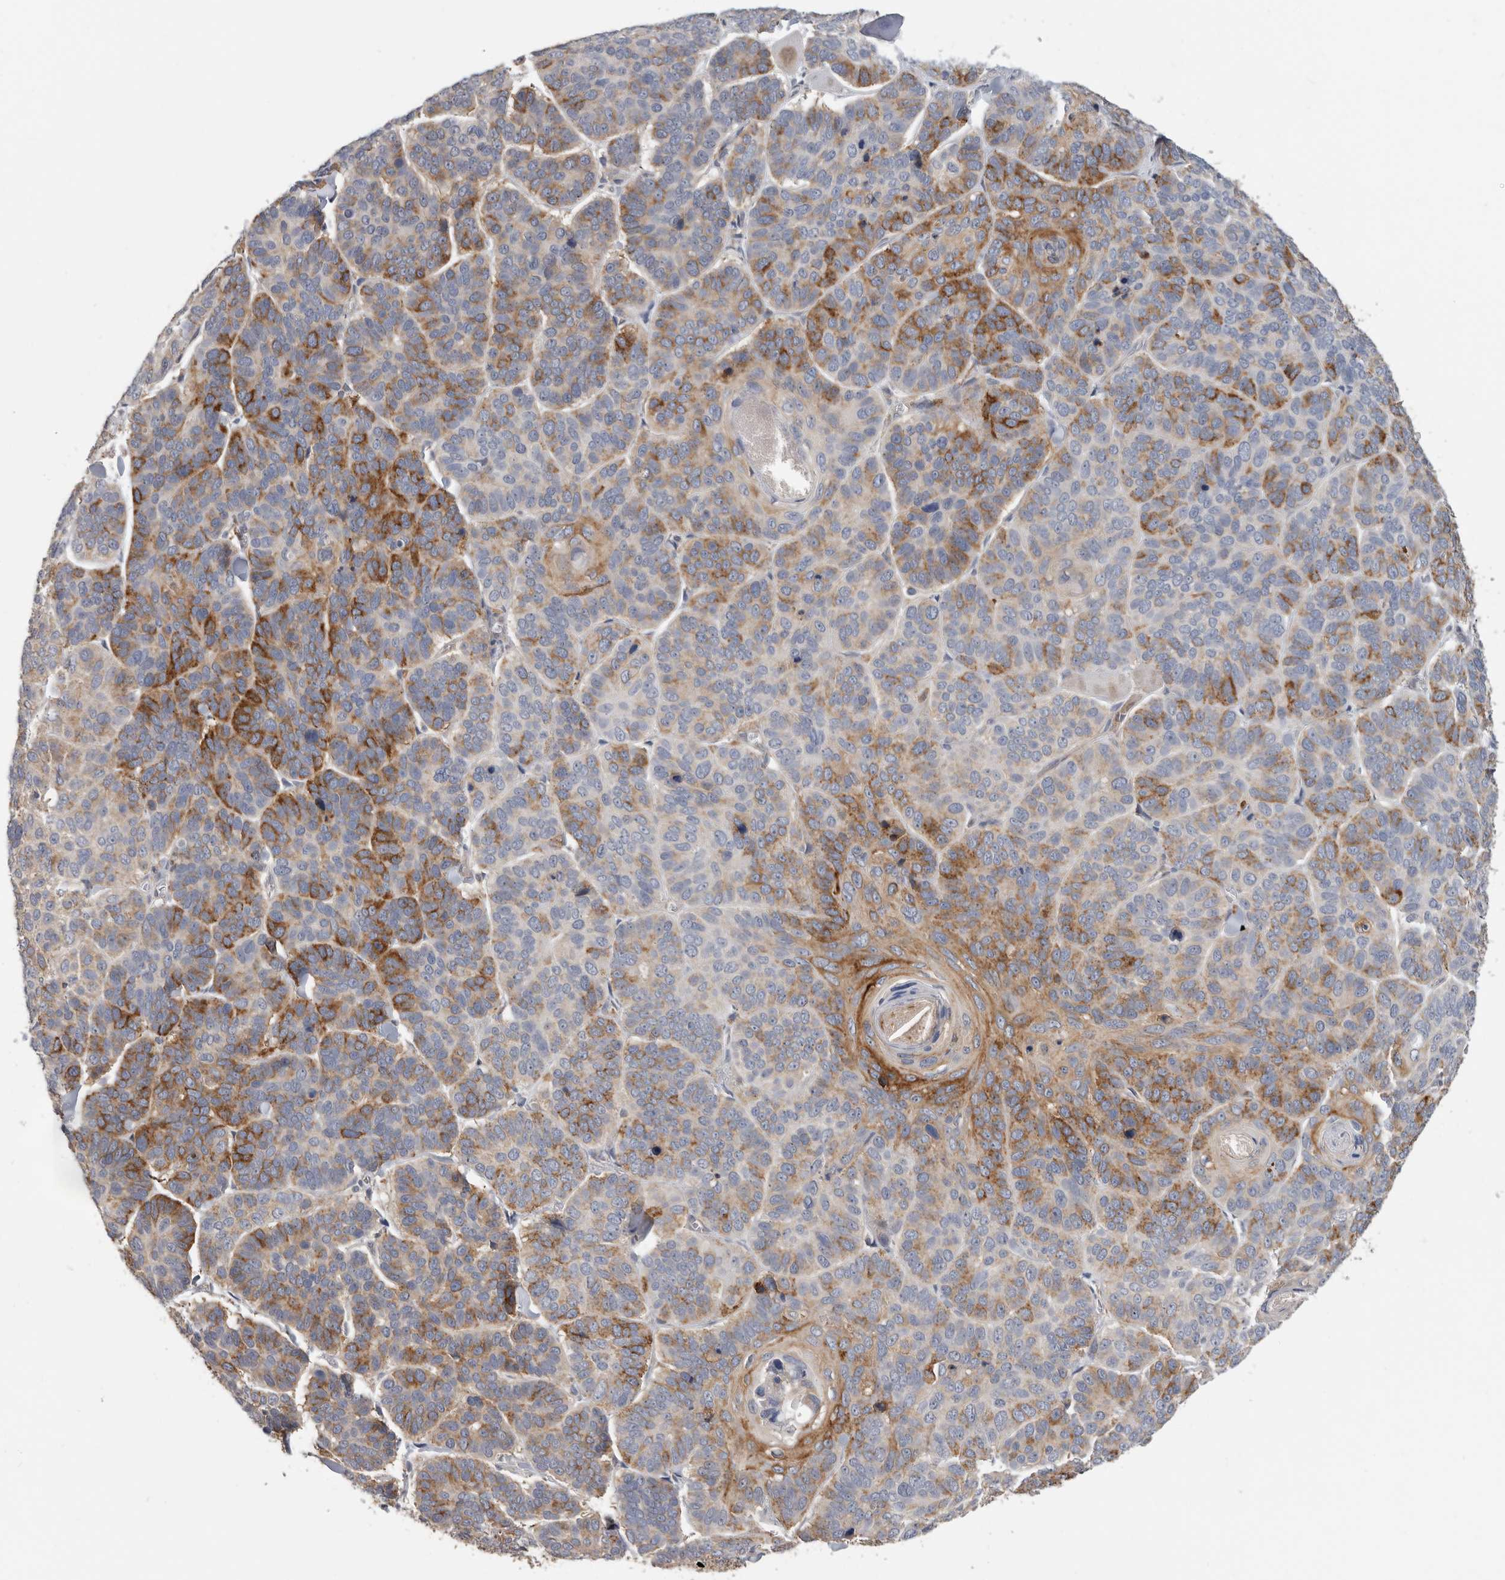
{"staining": {"intensity": "moderate", "quantity": "25%-75%", "location": "cytoplasmic/membranous"}, "tissue": "skin cancer", "cell_type": "Tumor cells", "image_type": "cancer", "snomed": [{"axis": "morphology", "description": "Basal cell carcinoma"}, {"axis": "topography", "description": "Skin"}], "caption": "Moderate cytoplasmic/membranous staining is seen in approximately 25%-75% of tumor cells in skin cancer.", "gene": "TFRC", "patient": {"sex": "male", "age": 62}}